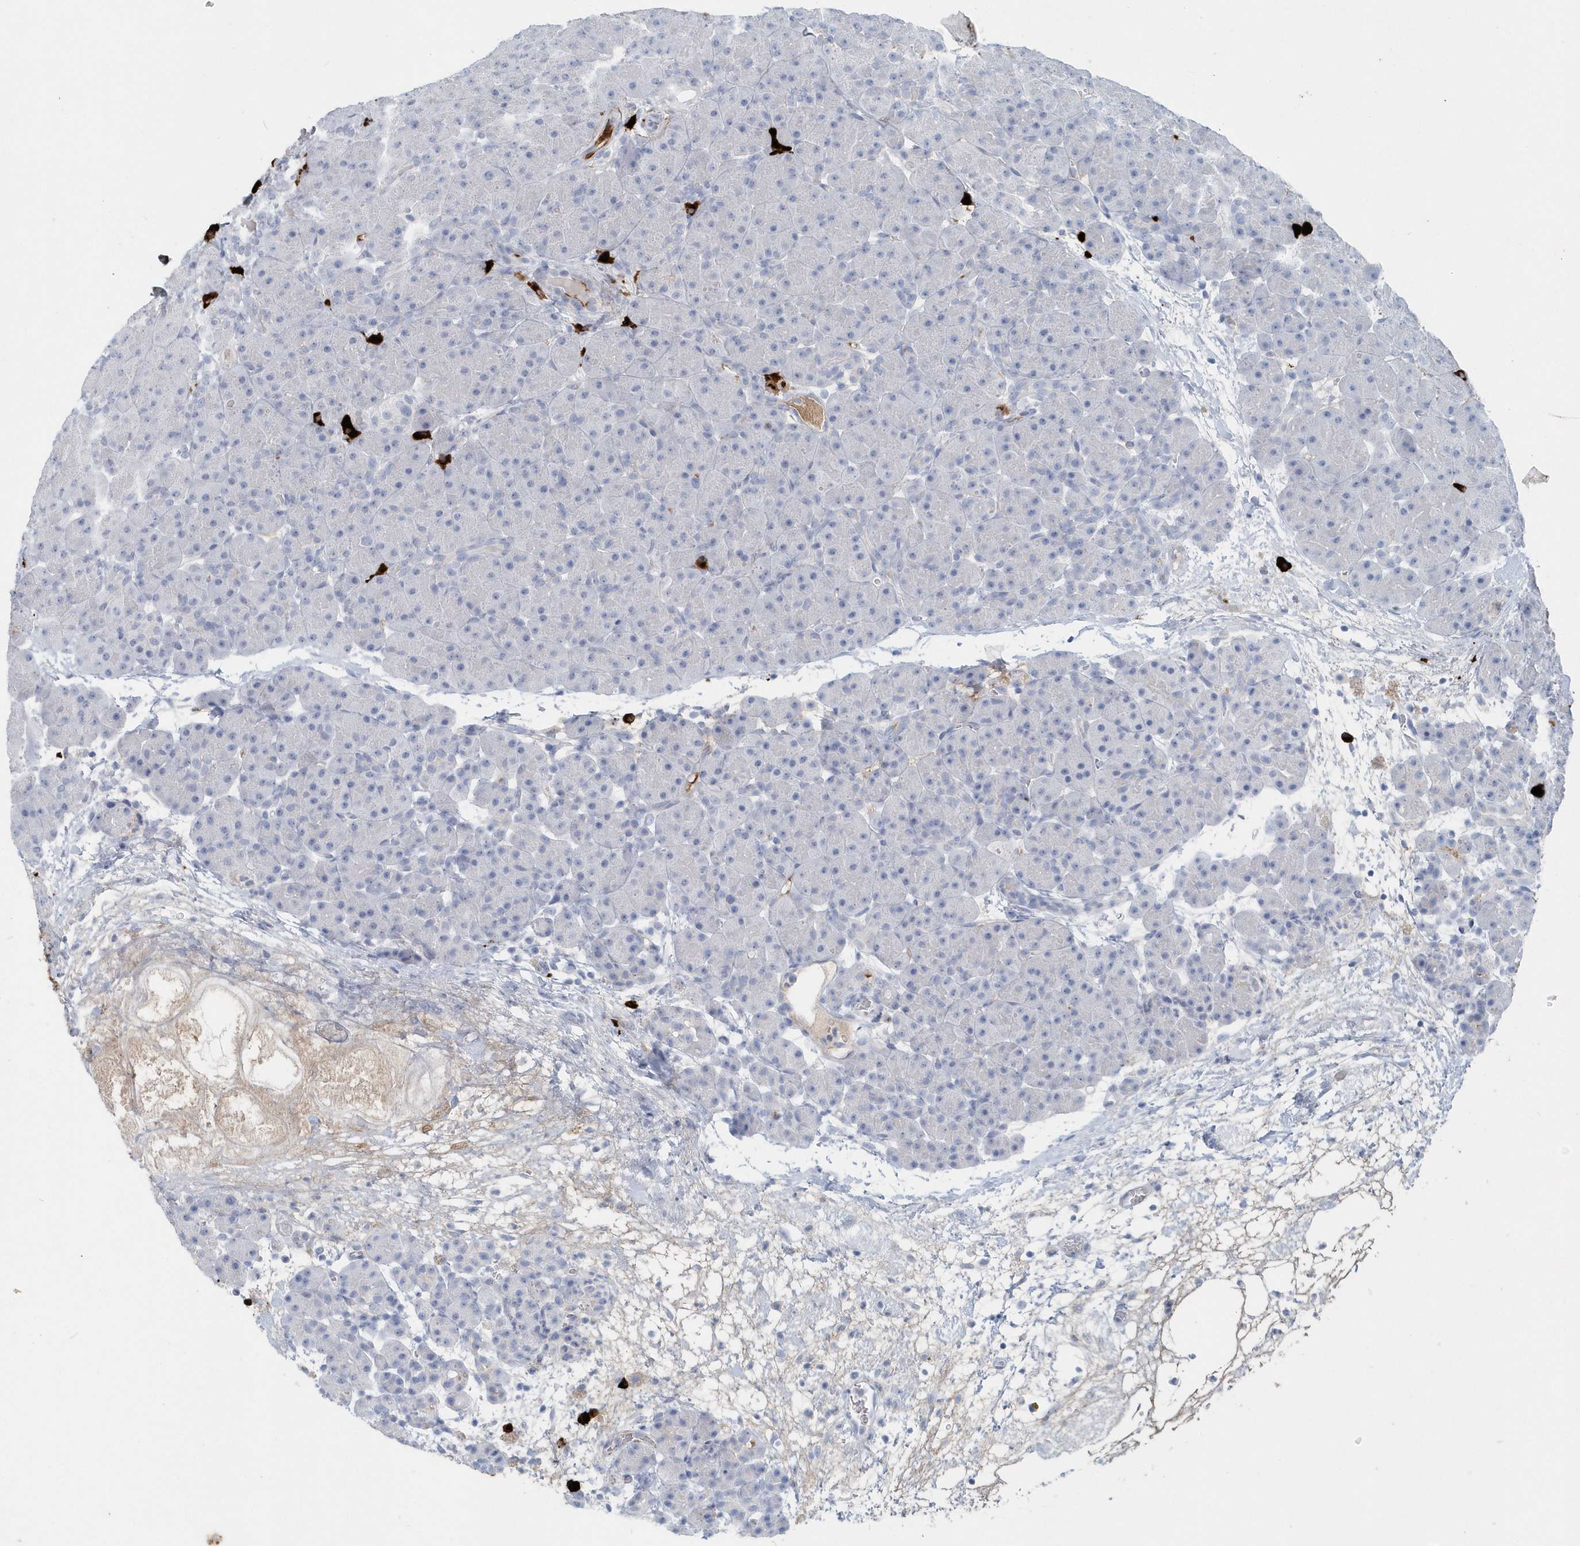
{"staining": {"intensity": "moderate", "quantity": "<25%", "location": "cytoplasmic/membranous"}, "tissue": "pancreas", "cell_type": "Exocrine glandular cells", "image_type": "normal", "snomed": [{"axis": "morphology", "description": "Normal tissue, NOS"}, {"axis": "topography", "description": "Pancreas"}], "caption": "This image exhibits IHC staining of normal human pancreas, with low moderate cytoplasmic/membranous positivity in about <25% of exocrine glandular cells.", "gene": "JCHAIN", "patient": {"sex": "male", "age": 66}}